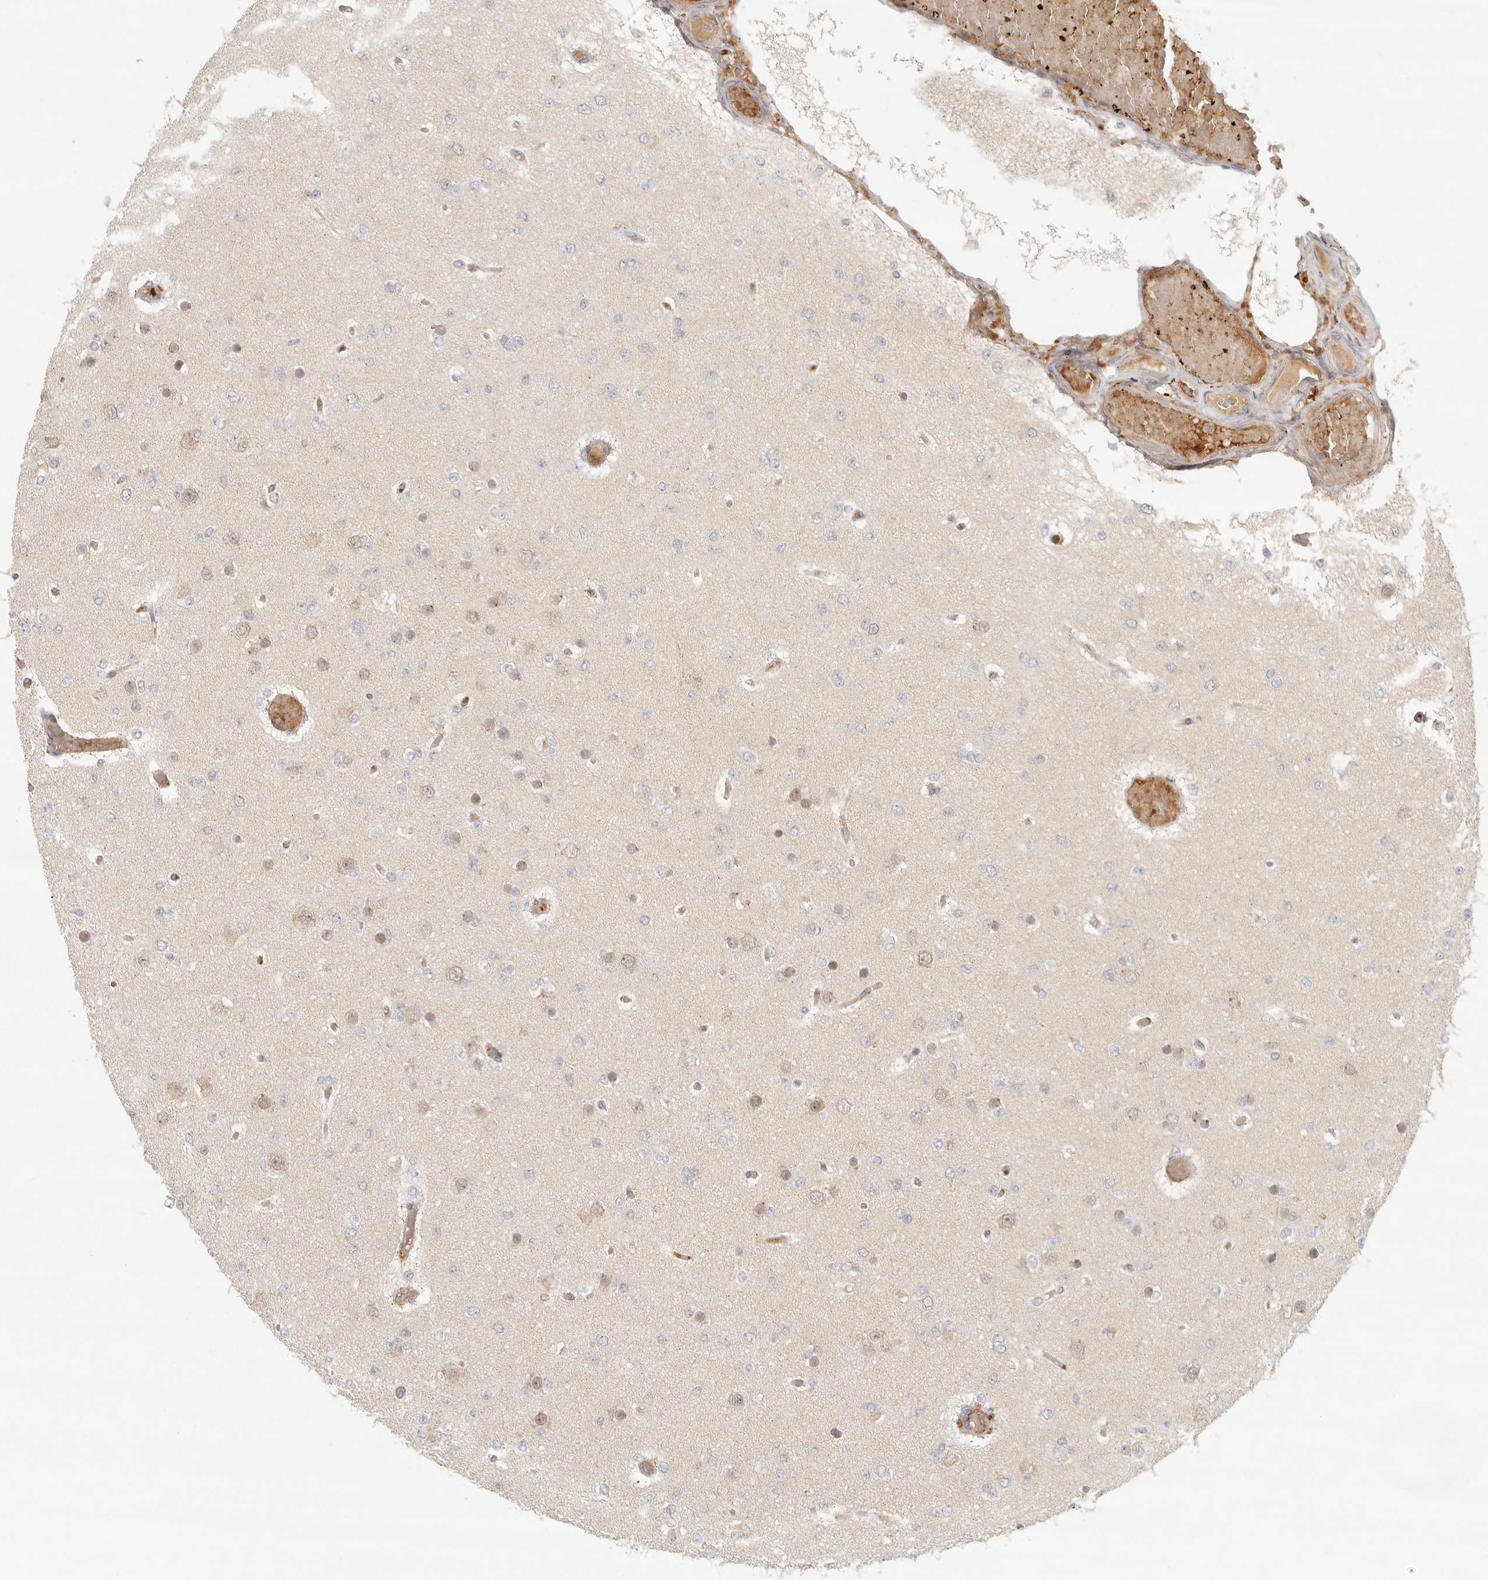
{"staining": {"intensity": "negative", "quantity": "none", "location": "none"}, "tissue": "glioma", "cell_type": "Tumor cells", "image_type": "cancer", "snomed": [{"axis": "morphology", "description": "Glioma, malignant, Low grade"}, {"axis": "topography", "description": "Brain"}], "caption": "Tumor cells are negative for brown protein staining in malignant glioma (low-grade). (DAB (3,3'-diaminobenzidine) IHC, high magnification).", "gene": "AHDC1", "patient": {"sex": "female", "age": 22}}